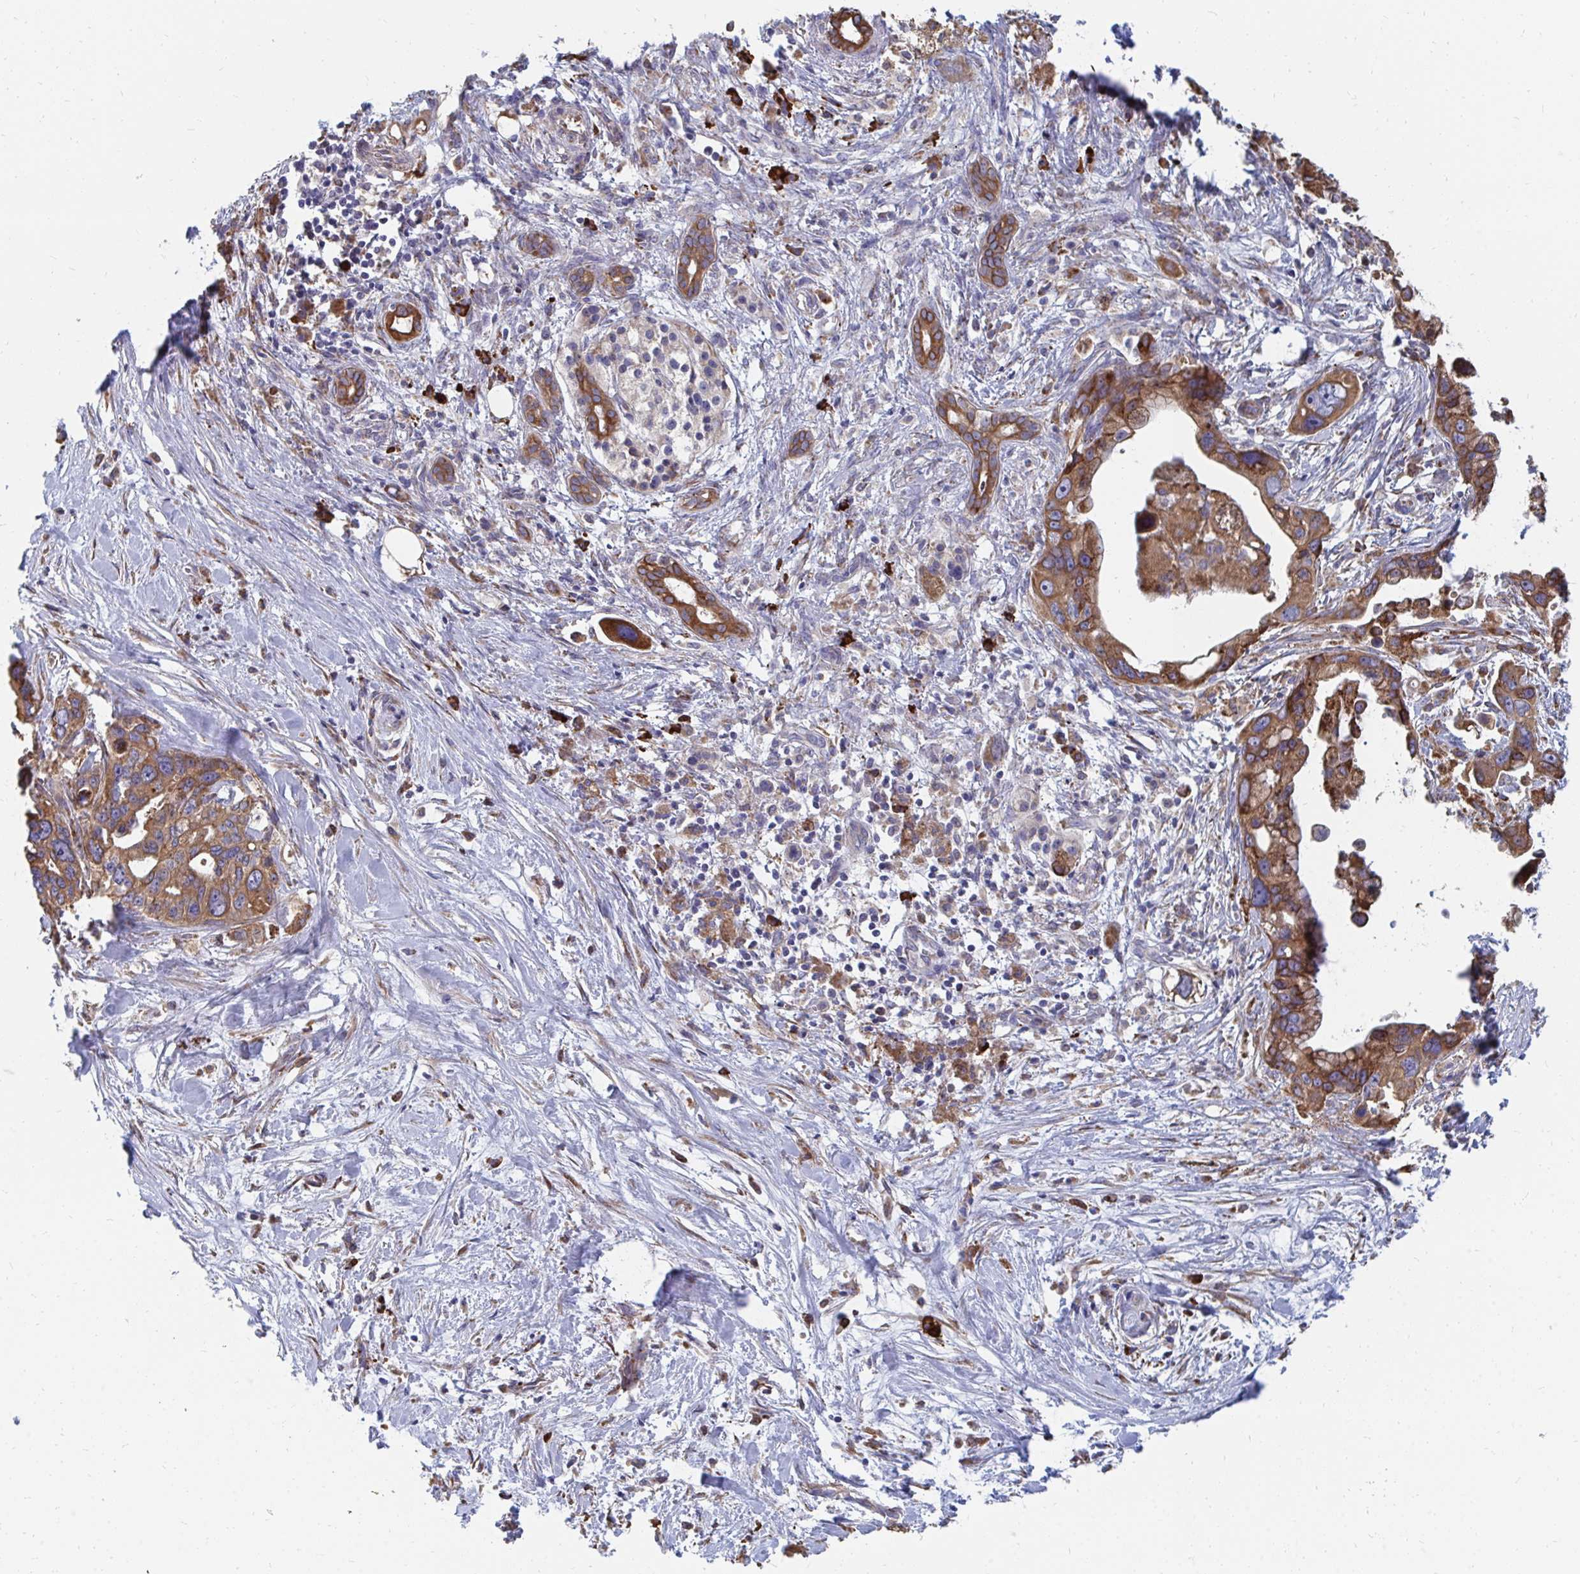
{"staining": {"intensity": "strong", "quantity": ">75%", "location": "cytoplasmic/membranous"}, "tissue": "pancreatic cancer", "cell_type": "Tumor cells", "image_type": "cancer", "snomed": [{"axis": "morphology", "description": "Adenocarcinoma, NOS"}, {"axis": "topography", "description": "Pancreas"}], "caption": "A histopathology image of human pancreatic adenocarcinoma stained for a protein demonstrates strong cytoplasmic/membranous brown staining in tumor cells.", "gene": "PPP1R13L", "patient": {"sex": "female", "age": 83}}